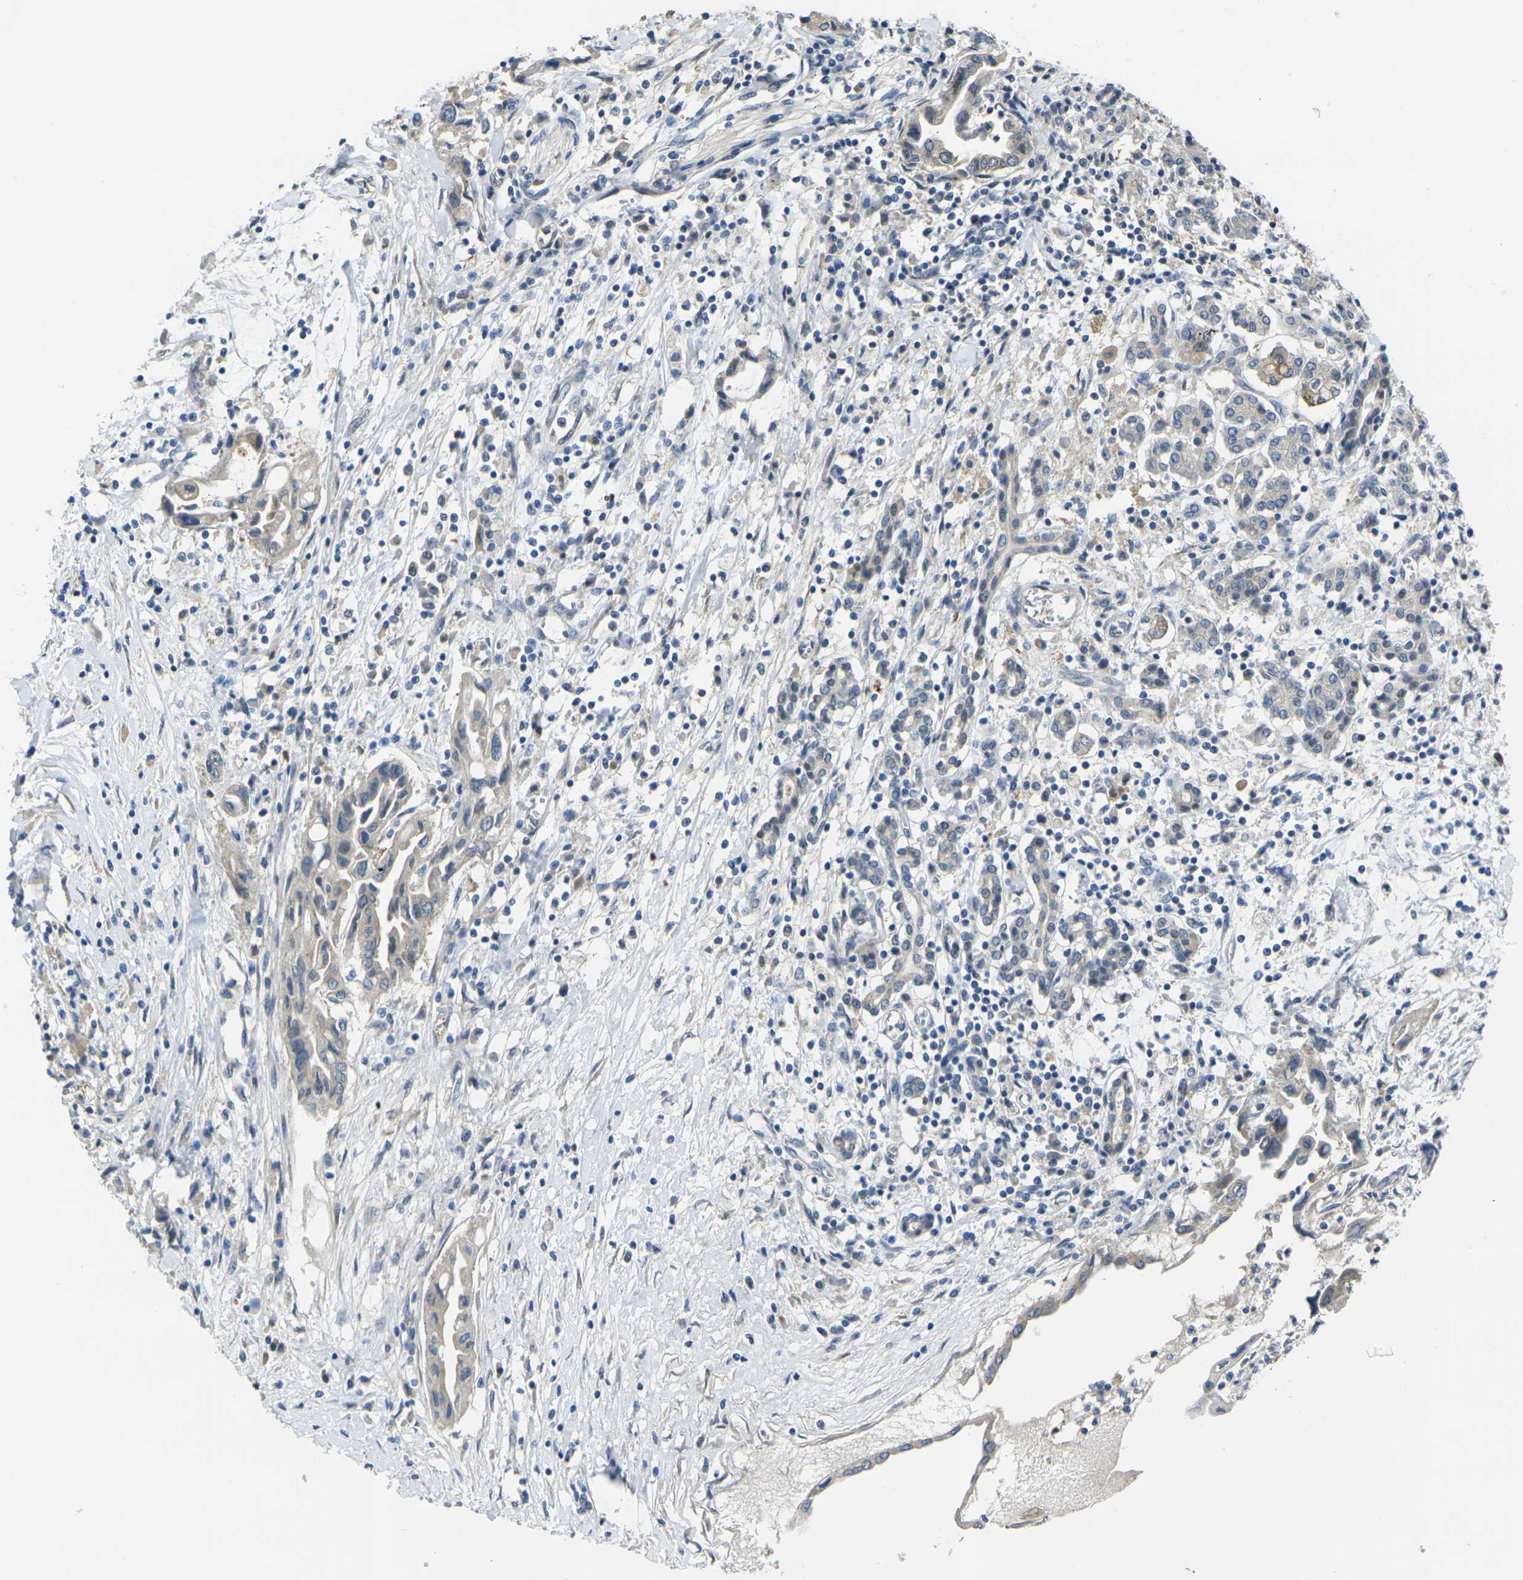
{"staining": {"intensity": "weak", "quantity": ">75%", "location": "cytoplasmic/membranous"}, "tissue": "pancreatic cancer", "cell_type": "Tumor cells", "image_type": "cancer", "snomed": [{"axis": "morphology", "description": "Adenocarcinoma, NOS"}, {"axis": "topography", "description": "Pancreas"}], "caption": "Tumor cells reveal low levels of weak cytoplasmic/membranous staining in about >75% of cells in human pancreatic adenocarcinoma.", "gene": "GNA12", "patient": {"sex": "female", "age": 57}}